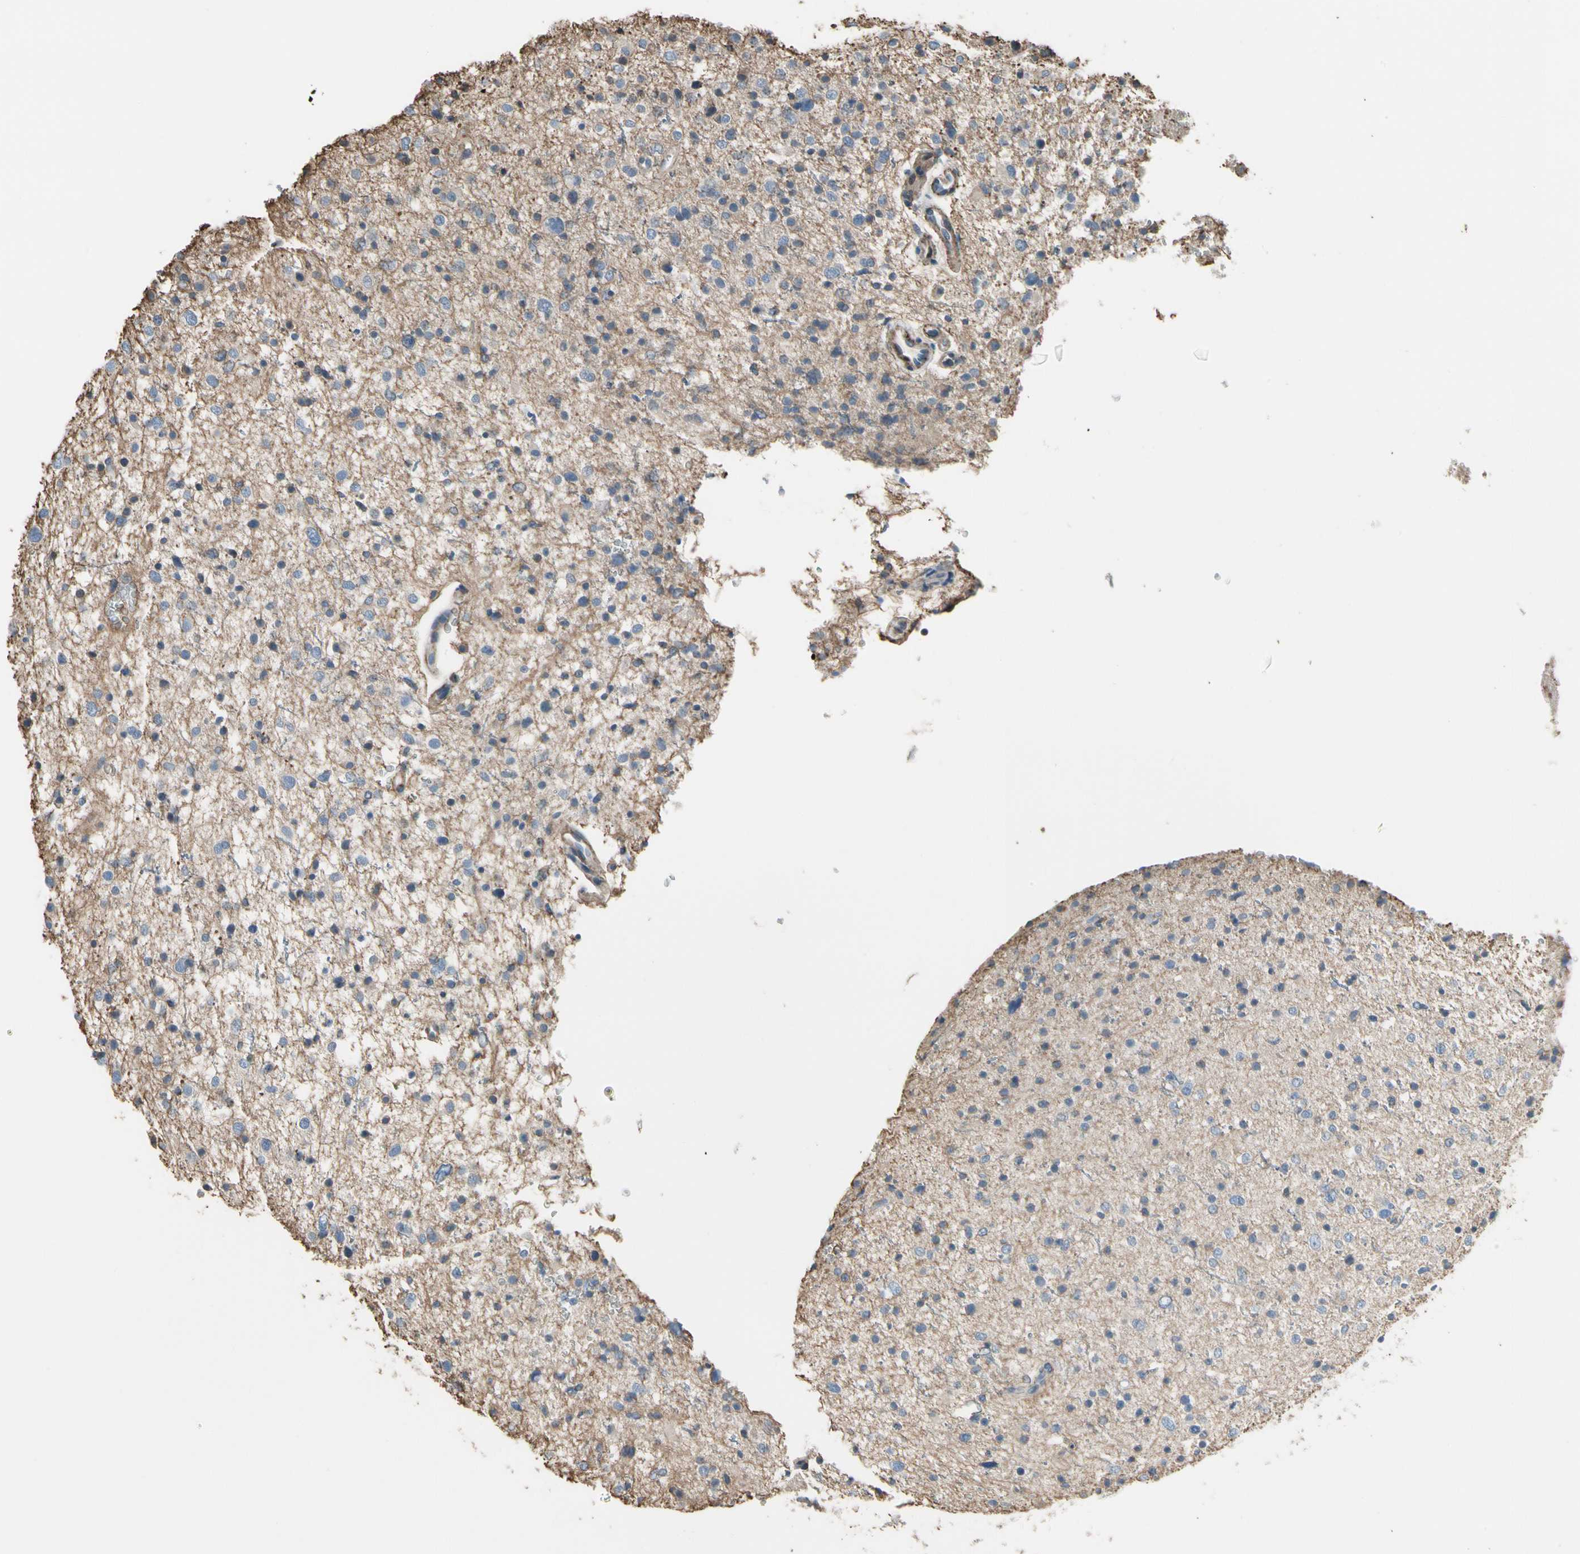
{"staining": {"intensity": "negative", "quantity": "none", "location": "none"}, "tissue": "glioma", "cell_type": "Tumor cells", "image_type": "cancer", "snomed": [{"axis": "morphology", "description": "Glioma, malignant, Low grade"}, {"axis": "topography", "description": "Brain"}], "caption": "DAB immunohistochemical staining of malignant low-grade glioma shows no significant expression in tumor cells.", "gene": "PIGR", "patient": {"sex": "female", "age": 37}}